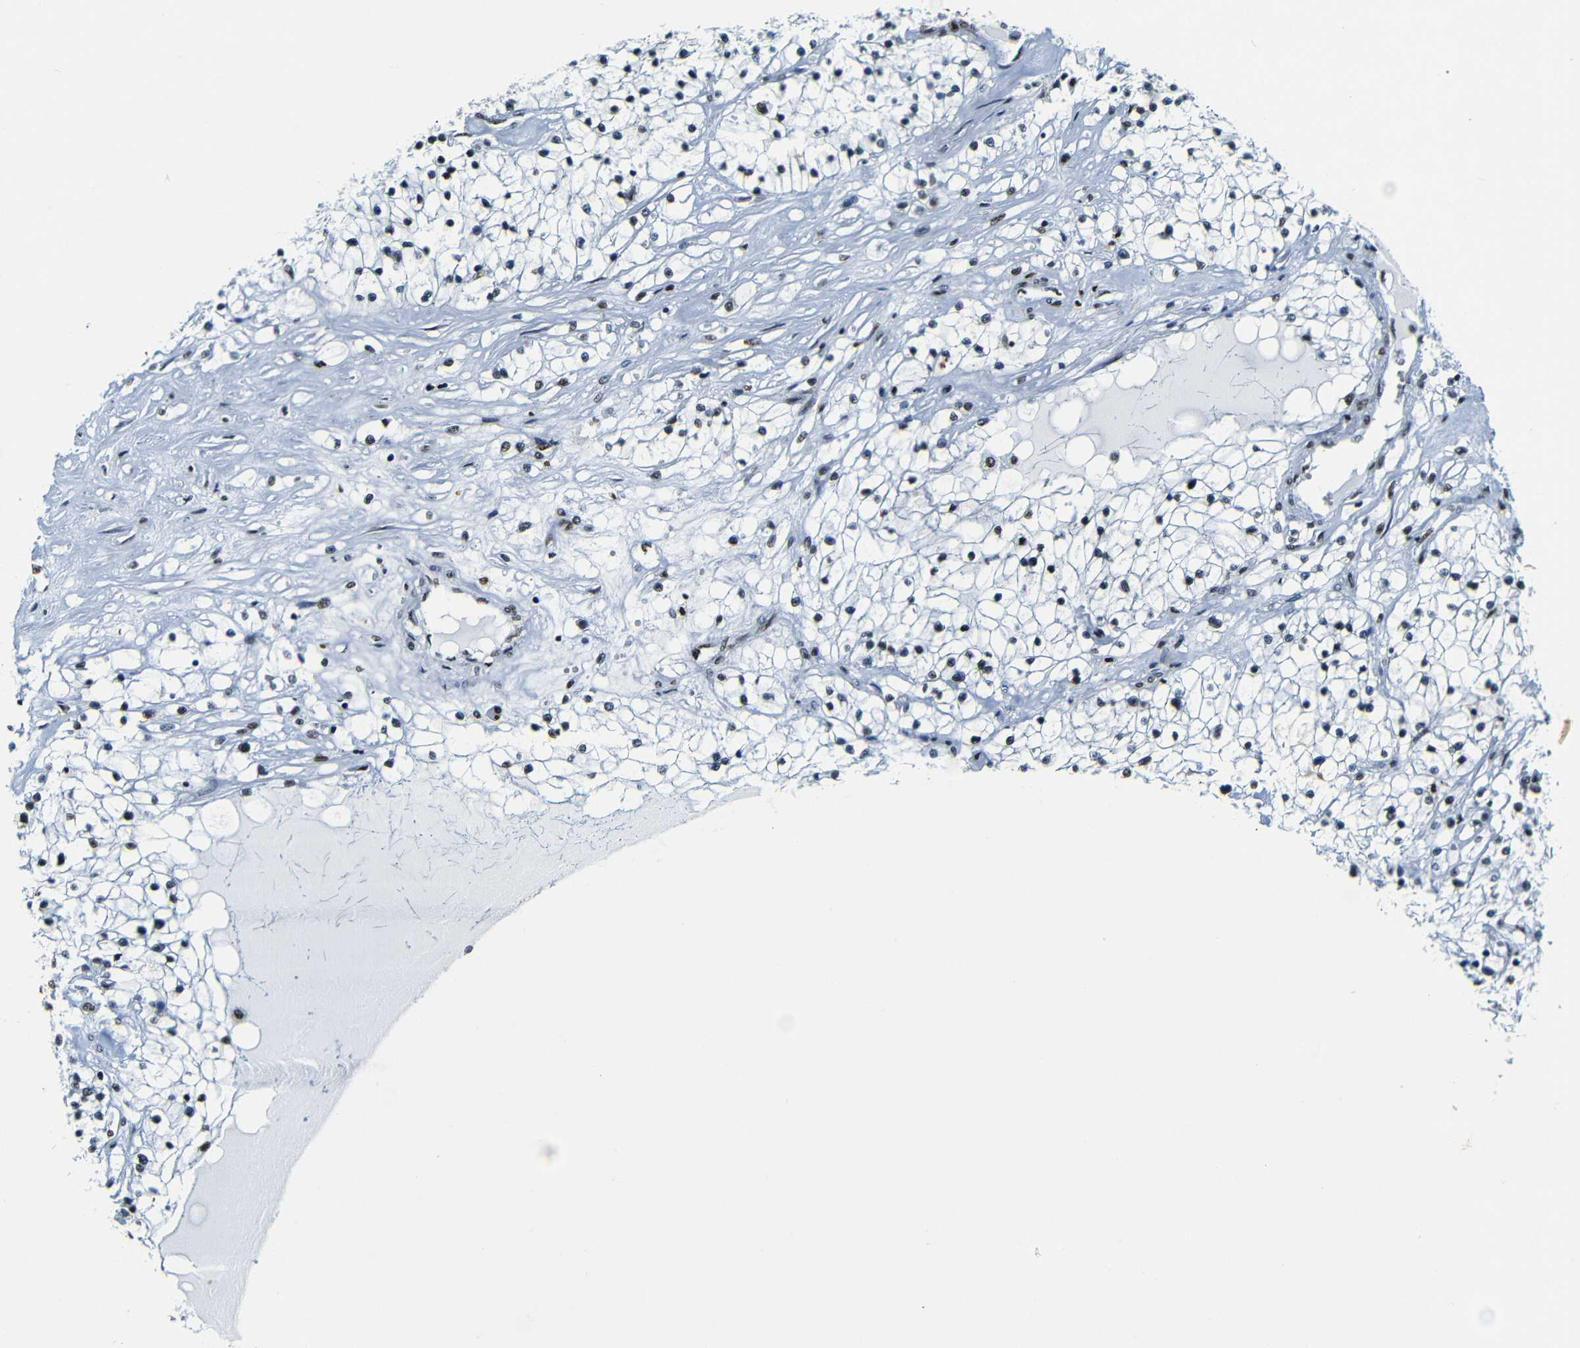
{"staining": {"intensity": "strong", "quantity": "25%-75%", "location": "nuclear"}, "tissue": "renal cancer", "cell_type": "Tumor cells", "image_type": "cancer", "snomed": [{"axis": "morphology", "description": "Adenocarcinoma, NOS"}, {"axis": "topography", "description": "Kidney"}], "caption": "Immunohistochemical staining of human renal adenocarcinoma shows high levels of strong nuclear staining in about 25%-75% of tumor cells.", "gene": "SRSF1", "patient": {"sex": "male", "age": 68}}